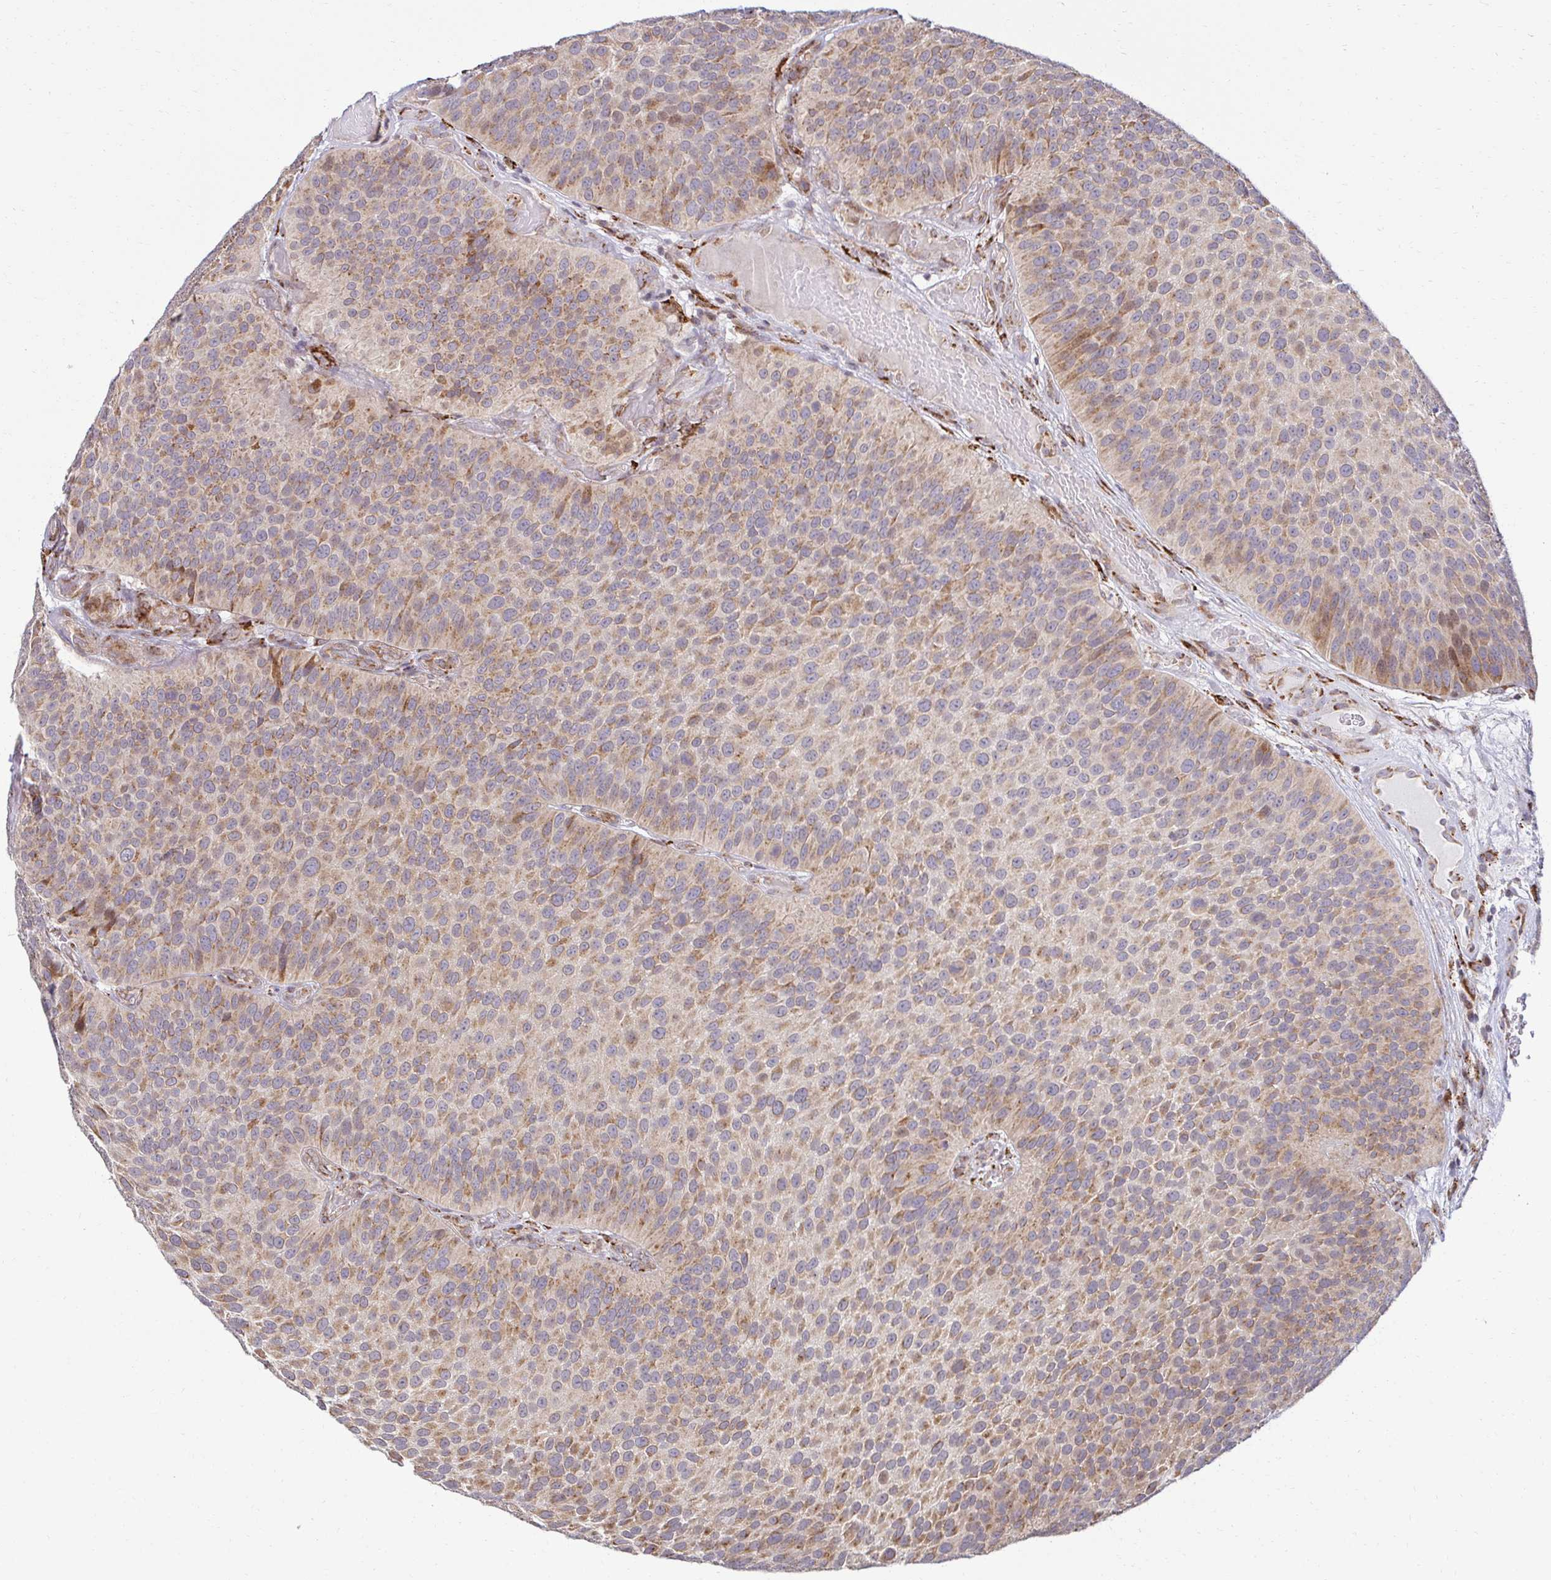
{"staining": {"intensity": "moderate", "quantity": ">75%", "location": "cytoplasmic/membranous"}, "tissue": "urothelial cancer", "cell_type": "Tumor cells", "image_type": "cancer", "snomed": [{"axis": "morphology", "description": "Urothelial carcinoma, Low grade"}, {"axis": "topography", "description": "Urinary bladder"}], "caption": "There is medium levels of moderate cytoplasmic/membranous positivity in tumor cells of urothelial cancer, as demonstrated by immunohistochemical staining (brown color).", "gene": "HPS1", "patient": {"sex": "male", "age": 76}}